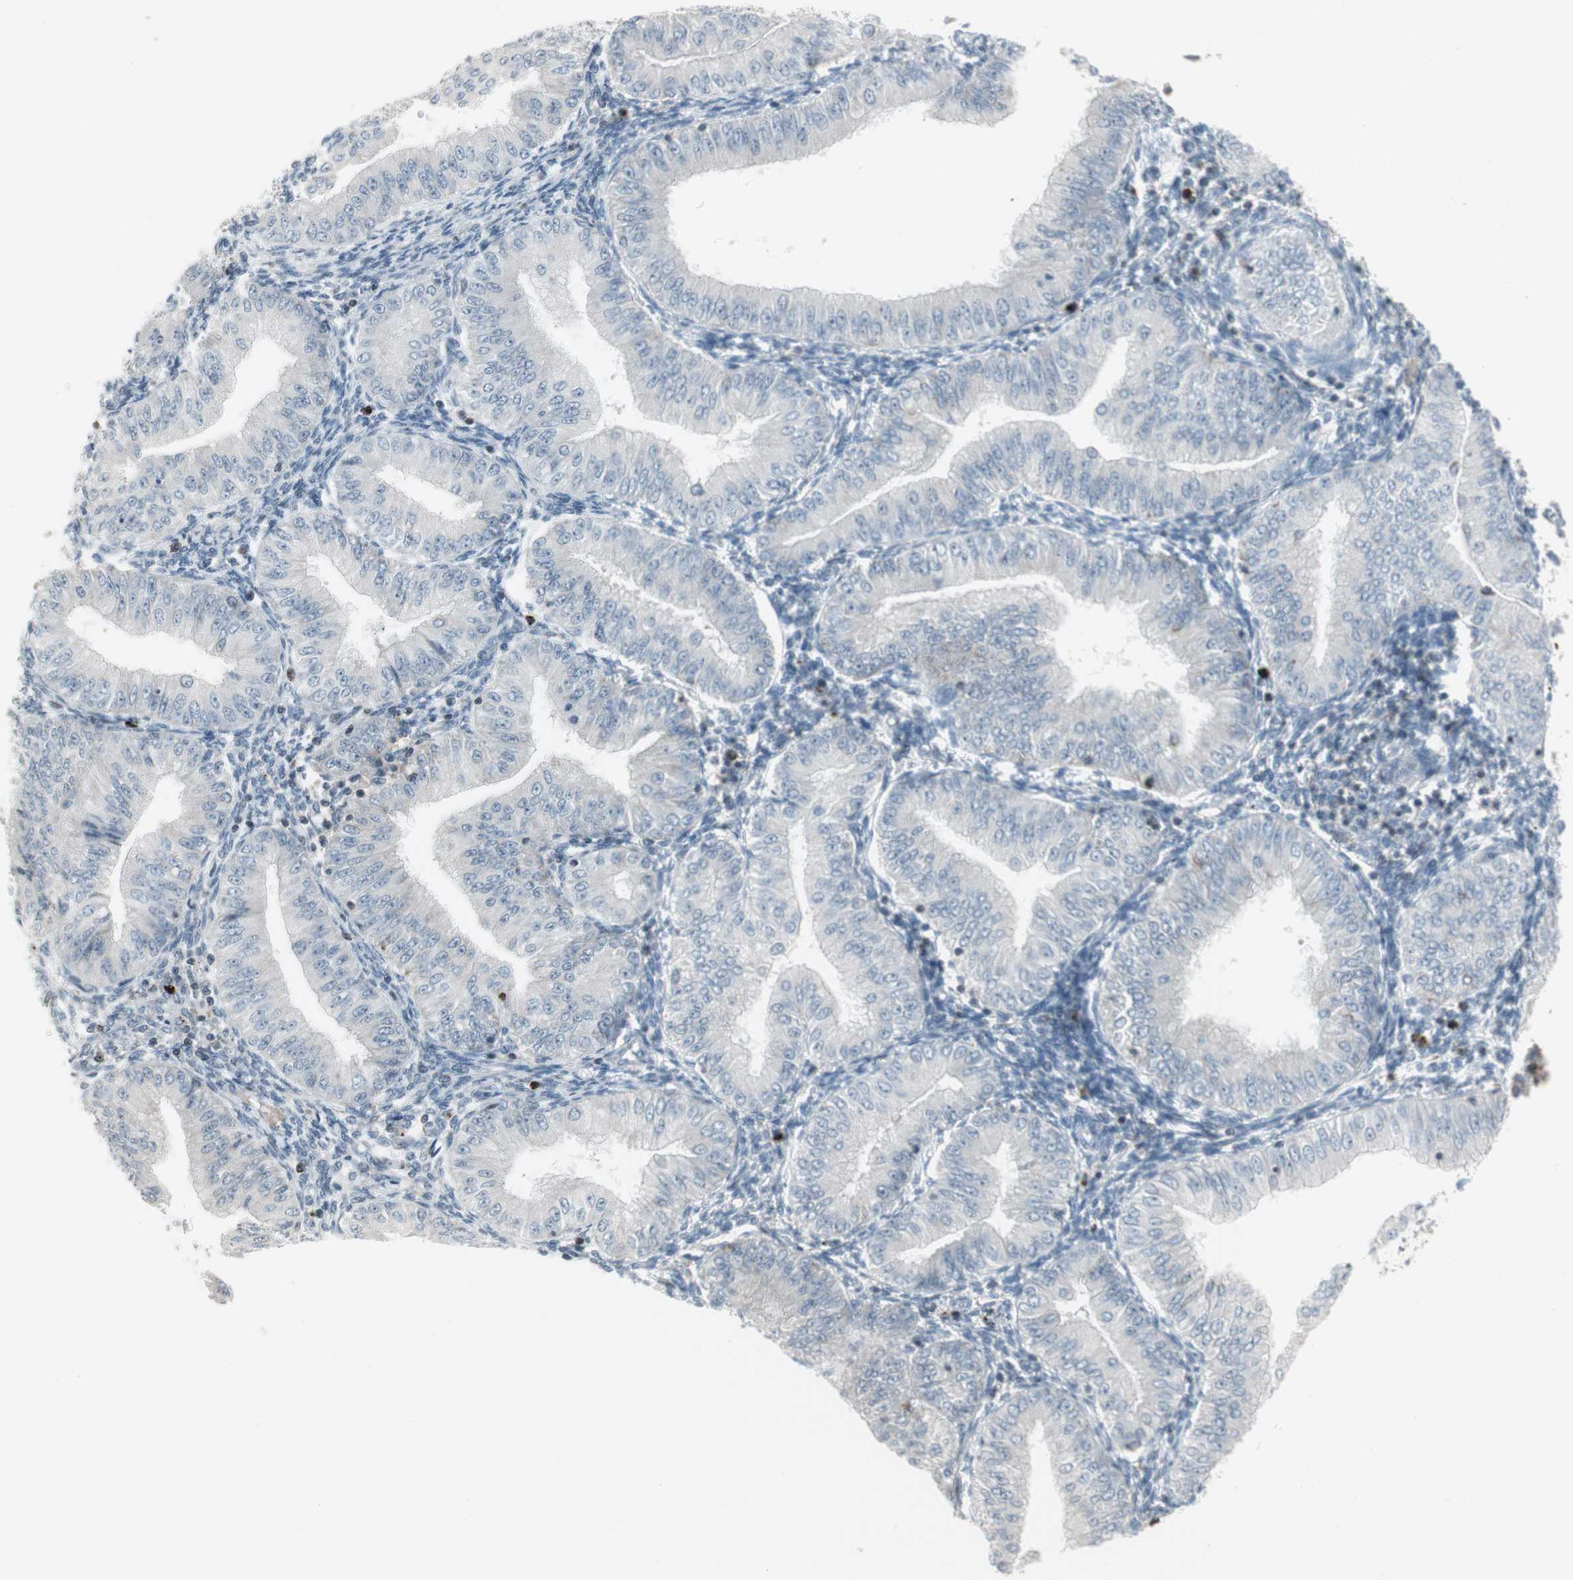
{"staining": {"intensity": "negative", "quantity": "none", "location": "none"}, "tissue": "endometrial cancer", "cell_type": "Tumor cells", "image_type": "cancer", "snomed": [{"axis": "morphology", "description": "Normal tissue, NOS"}, {"axis": "morphology", "description": "Adenocarcinoma, NOS"}, {"axis": "topography", "description": "Endometrium"}], "caption": "Immunohistochemistry micrograph of neoplastic tissue: human endometrial adenocarcinoma stained with DAB demonstrates no significant protein staining in tumor cells.", "gene": "ARG2", "patient": {"sex": "female", "age": 53}}